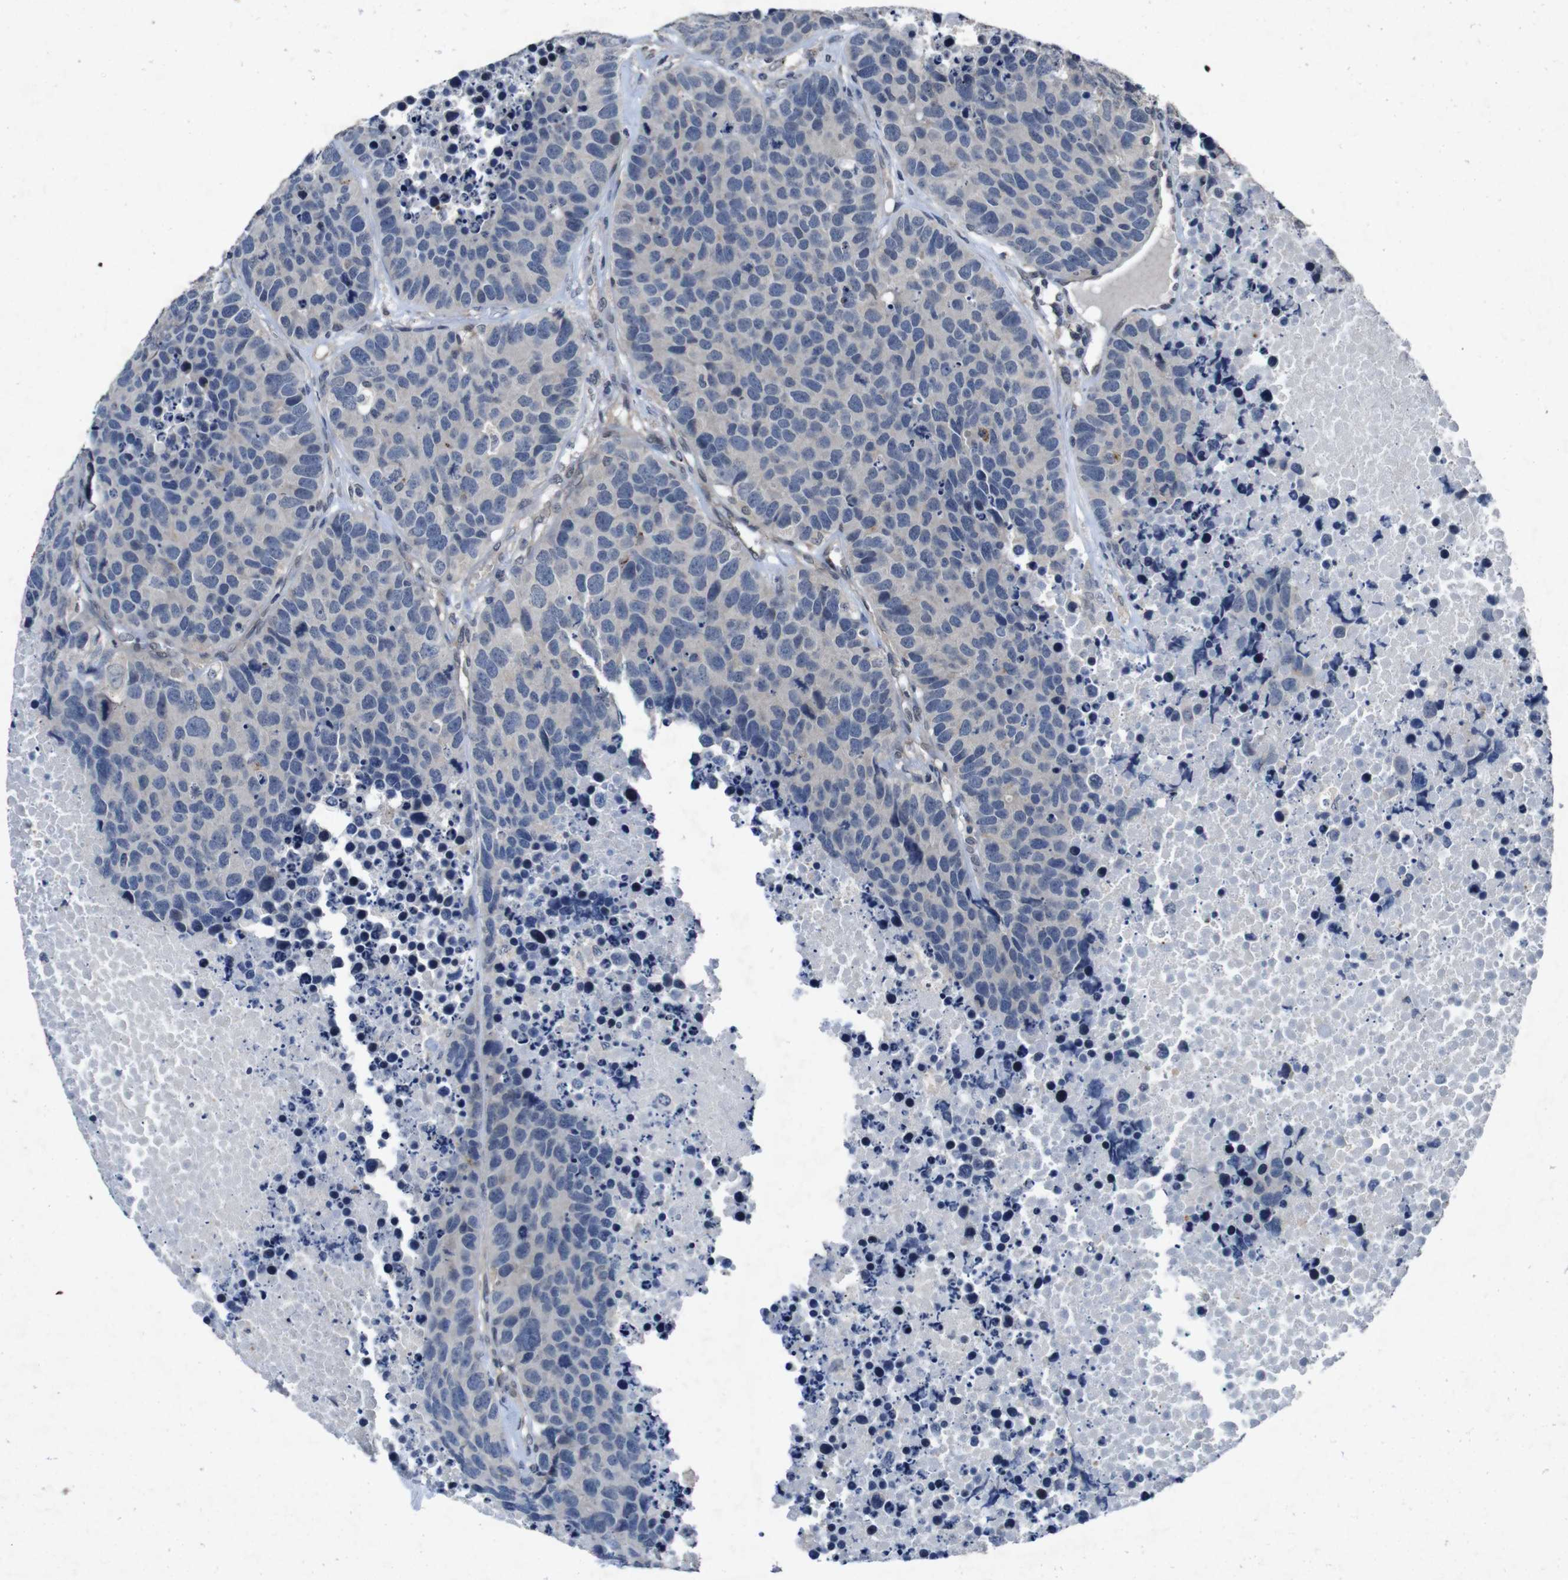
{"staining": {"intensity": "negative", "quantity": "none", "location": "none"}, "tissue": "carcinoid", "cell_type": "Tumor cells", "image_type": "cancer", "snomed": [{"axis": "morphology", "description": "Carcinoid, malignant, NOS"}, {"axis": "topography", "description": "Lung"}], "caption": "A high-resolution histopathology image shows IHC staining of carcinoid, which demonstrates no significant positivity in tumor cells.", "gene": "AKT3", "patient": {"sex": "male", "age": 60}}